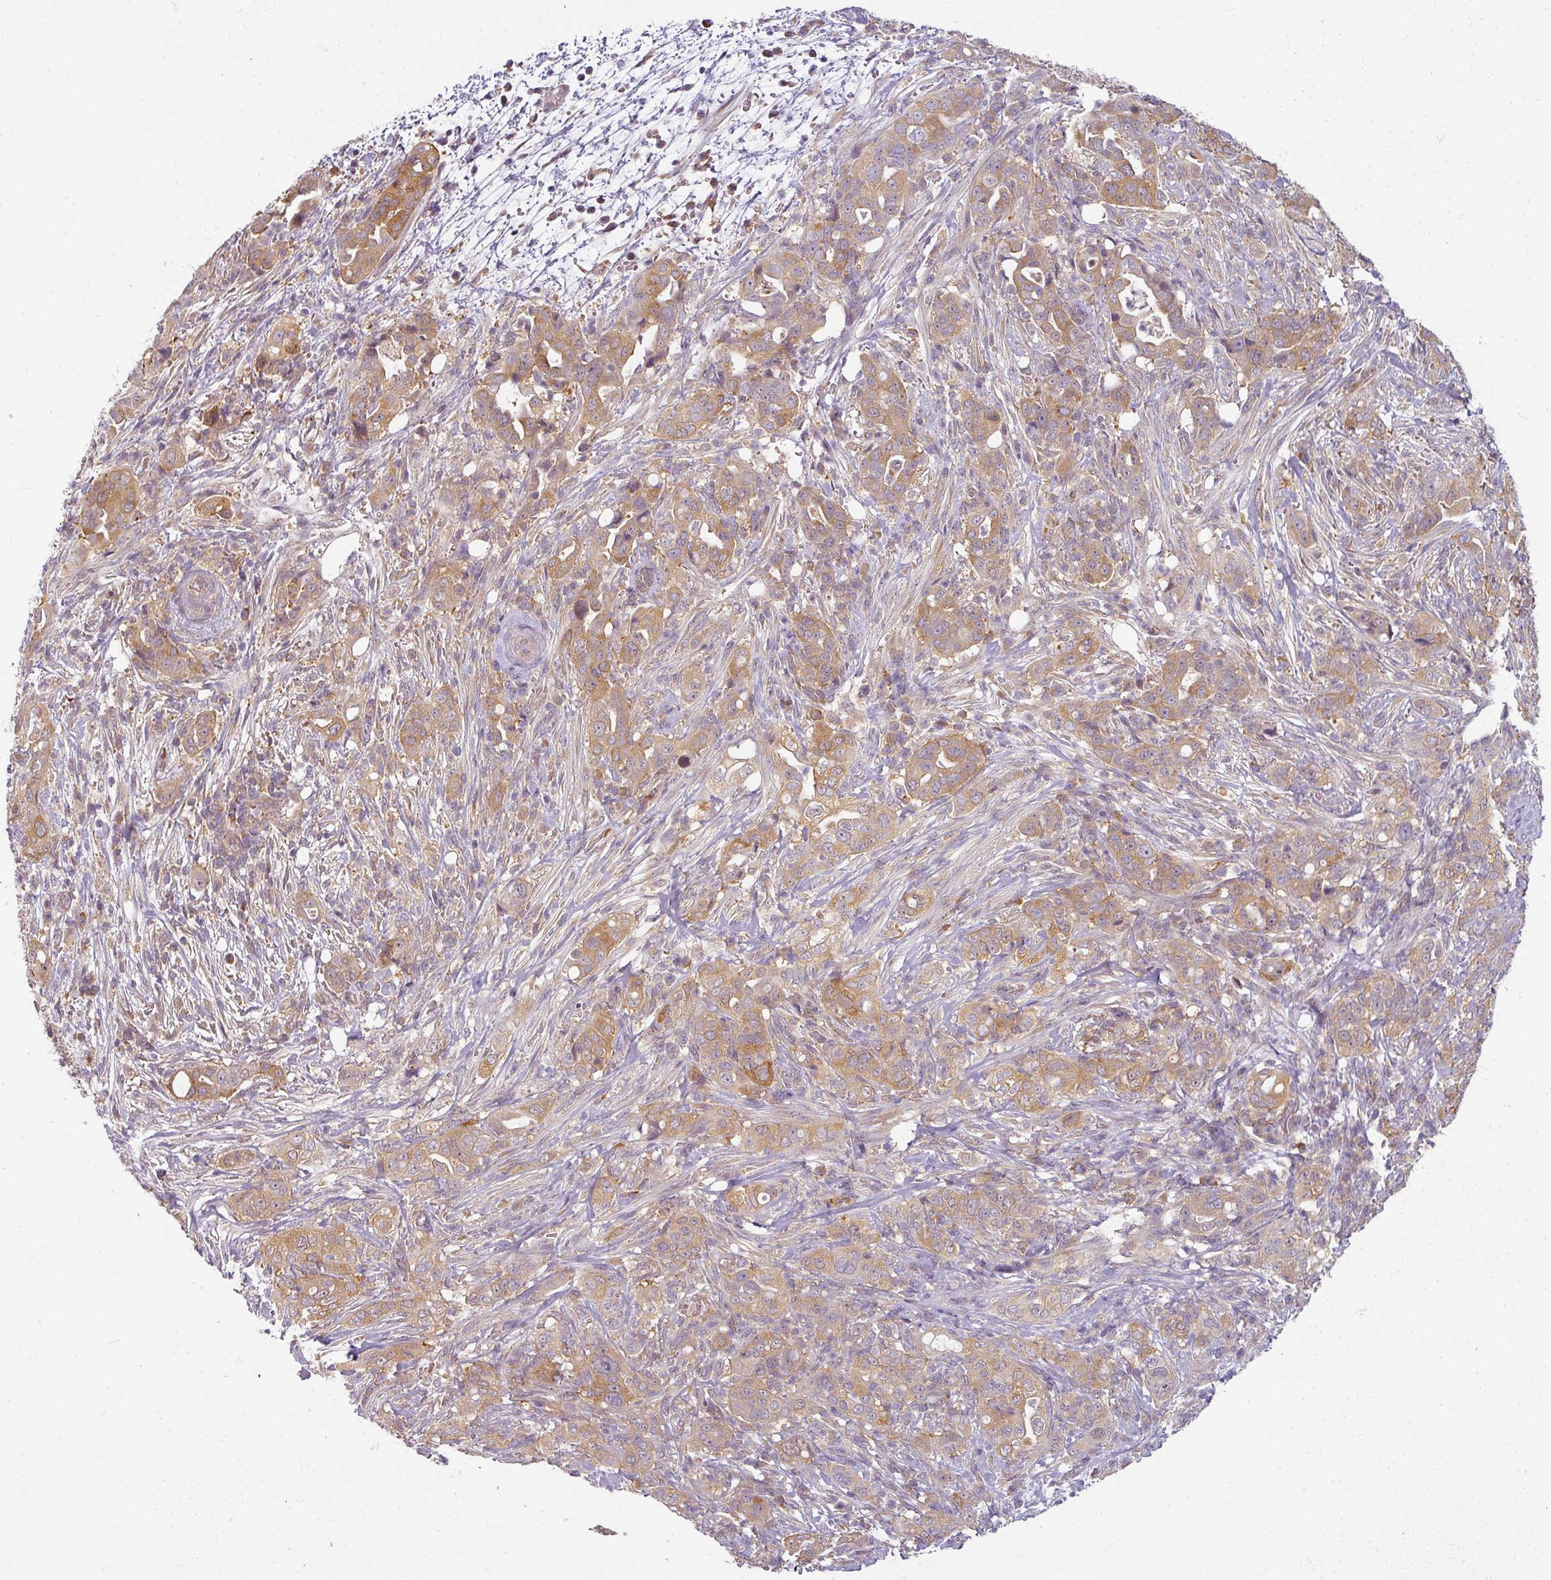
{"staining": {"intensity": "moderate", "quantity": ">75%", "location": "cytoplasmic/membranous"}, "tissue": "pancreatic cancer", "cell_type": "Tumor cells", "image_type": "cancer", "snomed": [{"axis": "morphology", "description": "Normal tissue, NOS"}, {"axis": "morphology", "description": "Adenocarcinoma, NOS"}, {"axis": "topography", "description": "Lymph node"}, {"axis": "topography", "description": "Pancreas"}], "caption": "Protein expression analysis of pancreatic cancer (adenocarcinoma) demonstrates moderate cytoplasmic/membranous expression in approximately >75% of tumor cells.", "gene": "AGPAT4", "patient": {"sex": "female", "age": 67}}